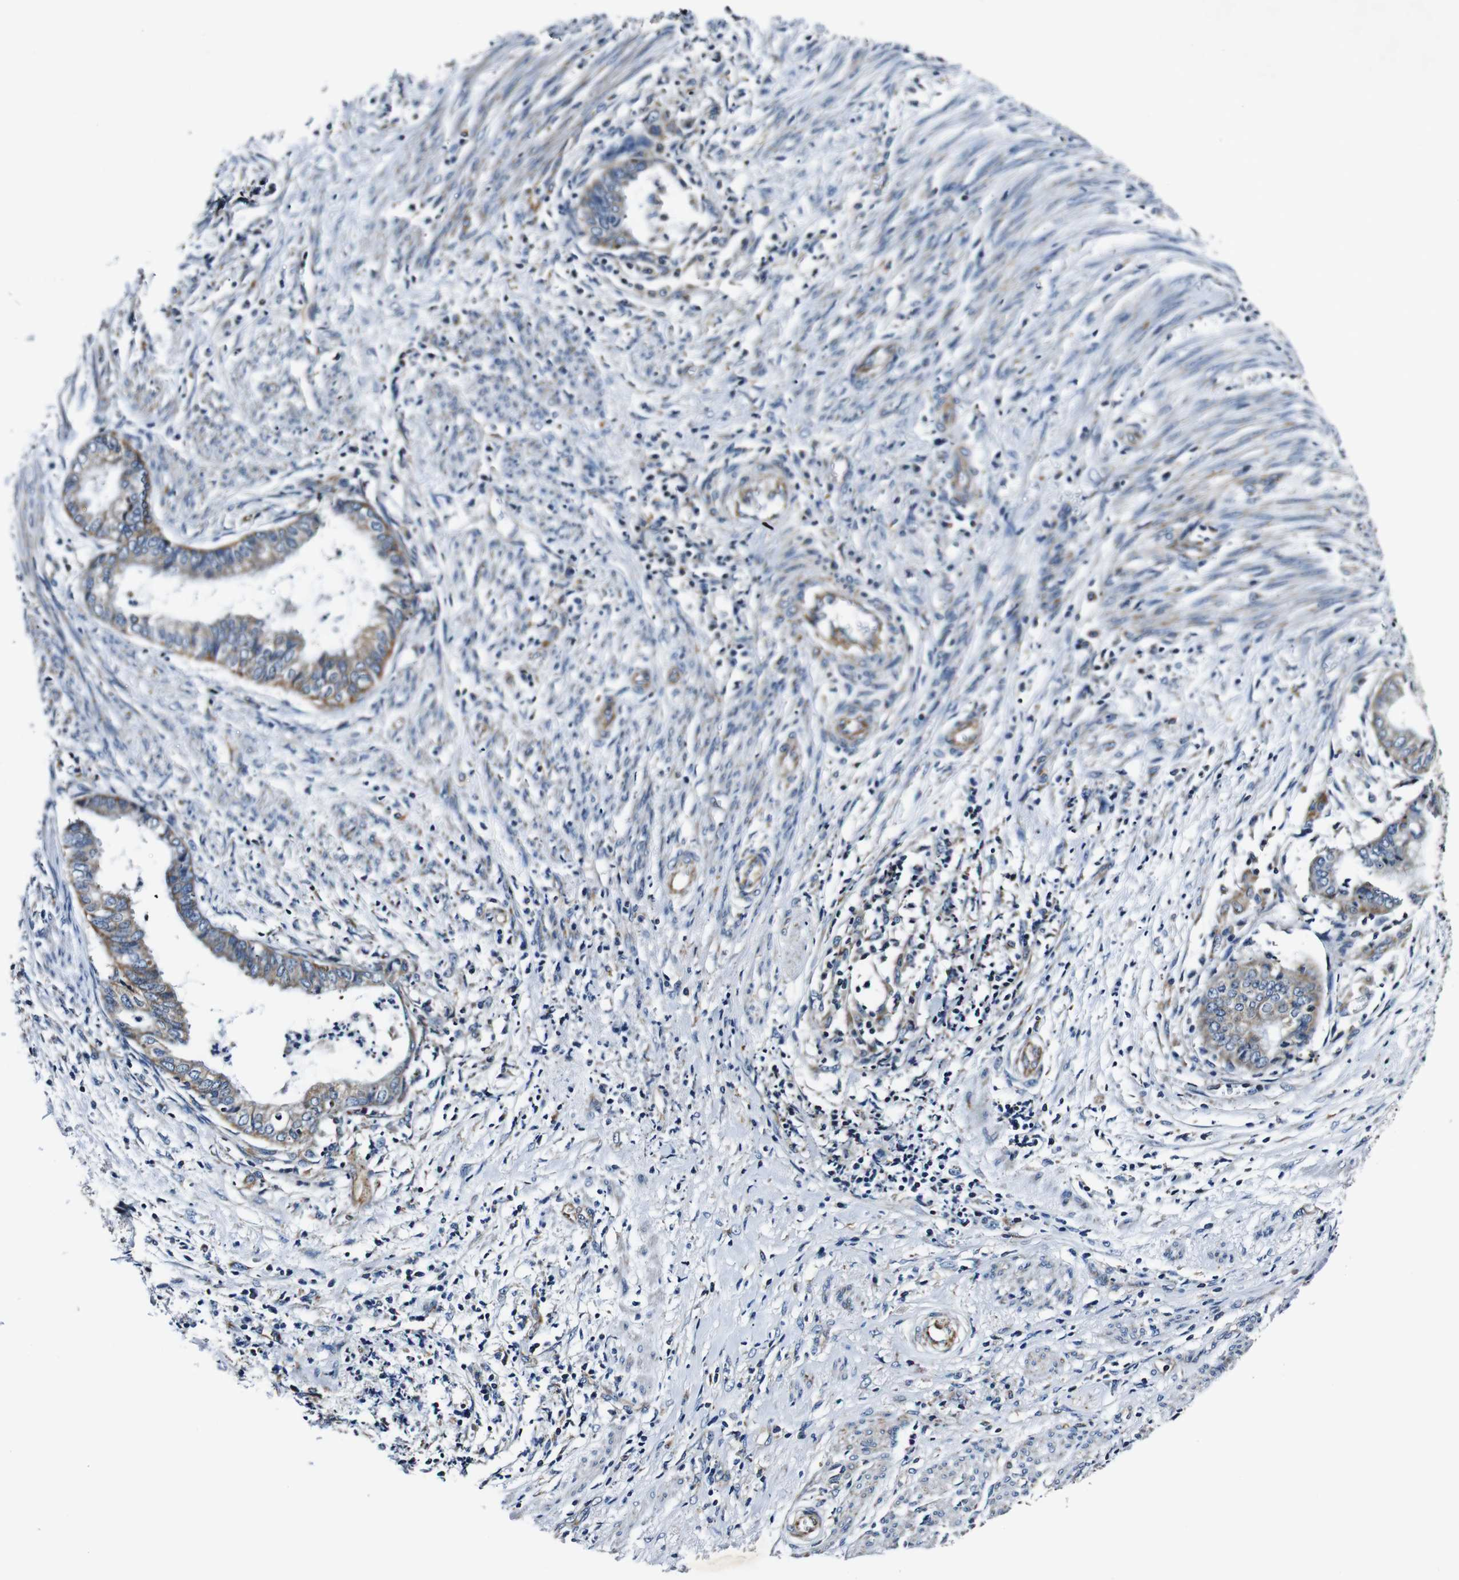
{"staining": {"intensity": "moderate", "quantity": "<25%", "location": "cytoplasmic/membranous"}, "tissue": "endometrial cancer", "cell_type": "Tumor cells", "image_type": "cancer", "snomed": [{"axis": "morphology", "description": "Necrosis, NOS"}, {"axis": "morphology", "description": "Adenocarcinoma, NOS"}, {"axis": "topography", "description": "Endometrium"}], "caption": "Moderate cytoplasmic/membranous expression is present in approximately <25% of tumor cells in endometrial cancer. The protein of interest is stained brown, and the nuclei are stained in blue (DAB (3,3'-diaminobenzidine) IHC with brightfield microscopy, high magnification).", "gene": "HK1", "patient": {"sex": "female", "age": 79}}